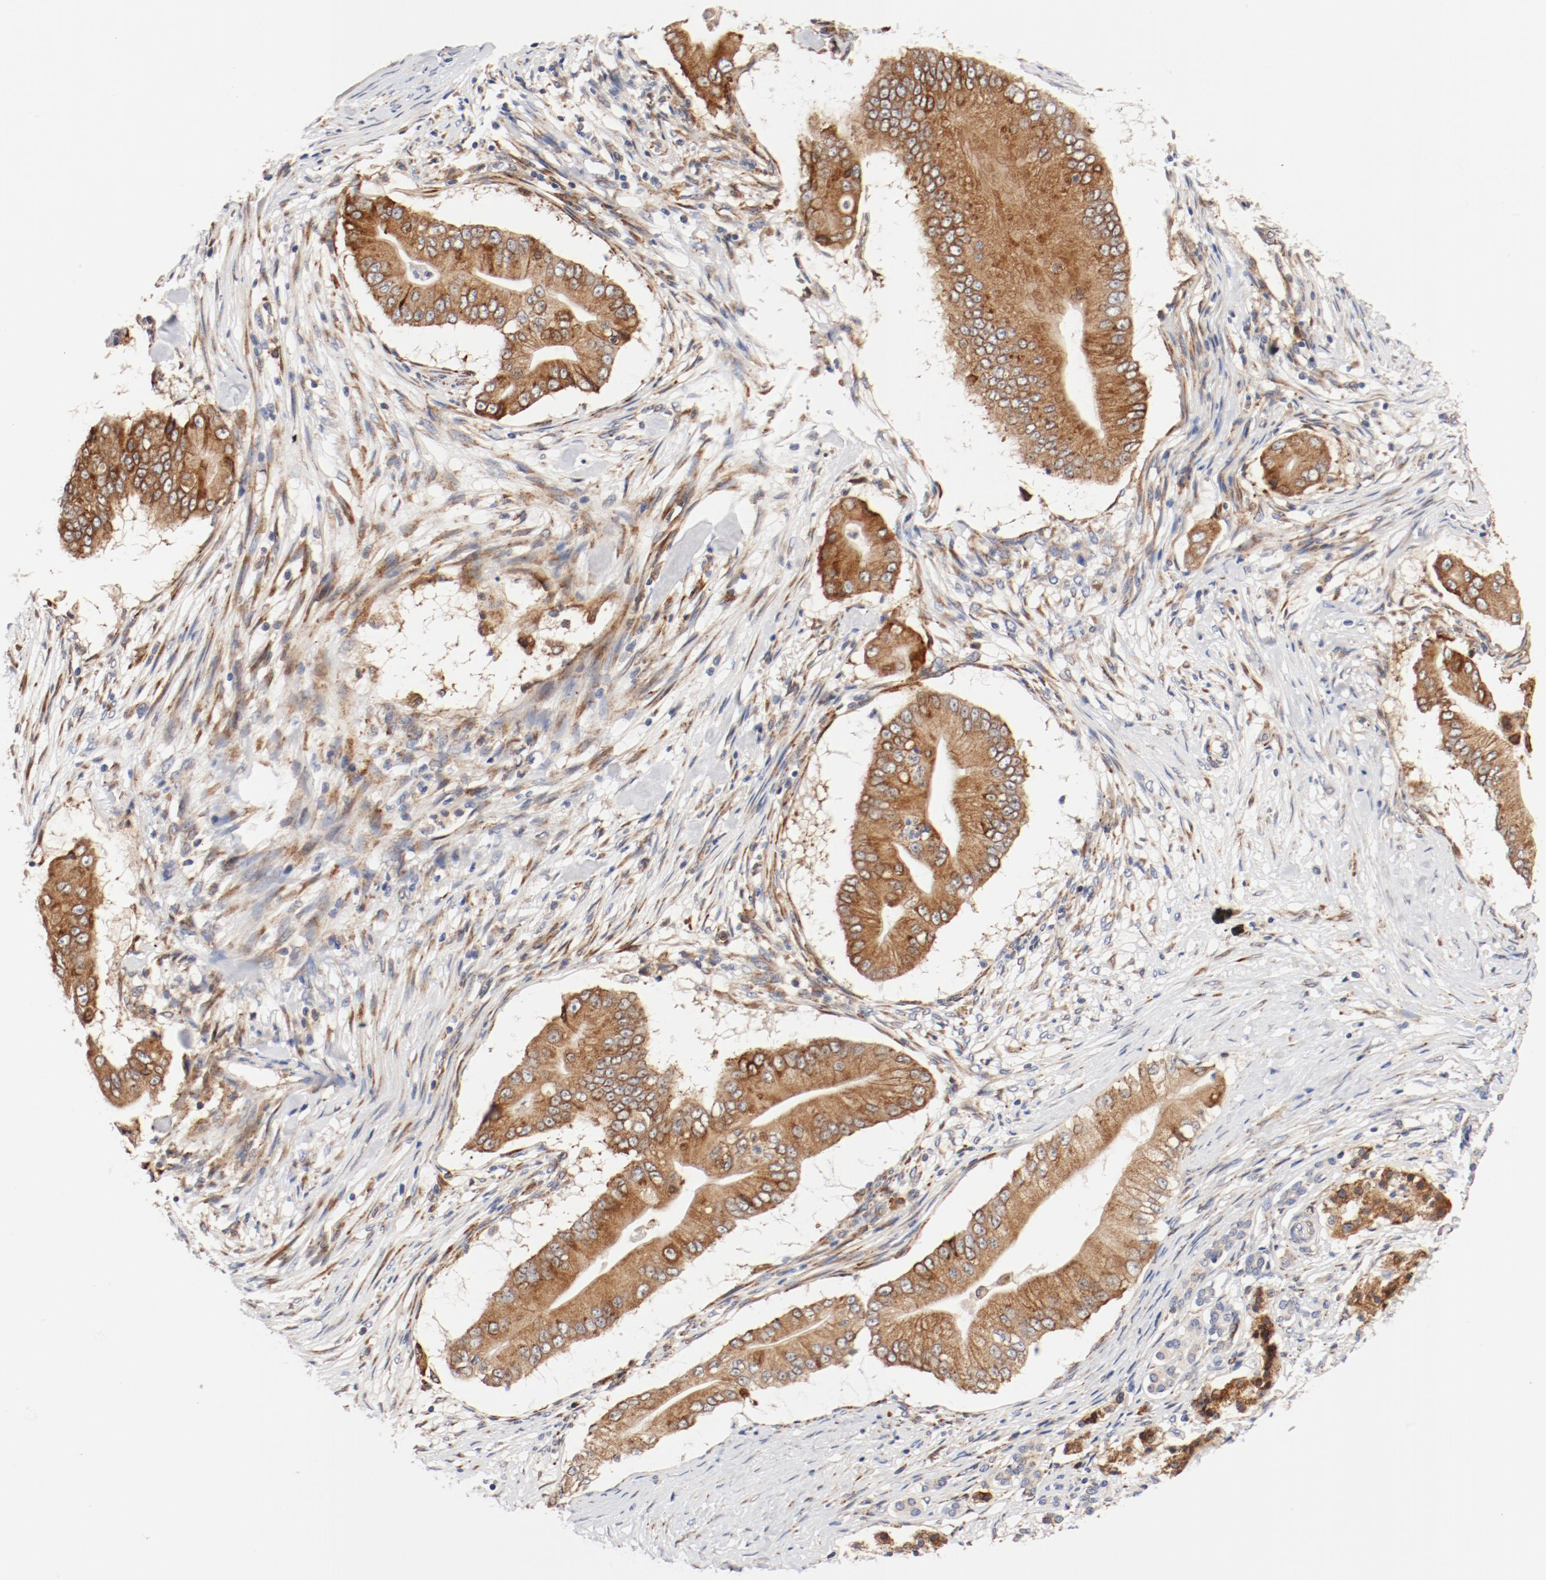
{"staining": {"intensity": "moderate", "quantity": ">75%", "location": "cytoplasmic/membranous"}, "tissue": "pancreatic cancer", "cell_type": "Tumor cells", "image_type": "cancer", "snomed": [{"axis": "morphology", "description": "Adenocarcinoma, NOS"}, {"axis": "topography", "description": "Pancreas"}], "caption": "Immunohistochemical staining of pancreatic cancer shows medium levels of moderate cytoplasmic/membranous protein staining in approximately >75% of tumor cells.", "gene": "PDPK1", "patient": {"sex": "male", "age": 62}}